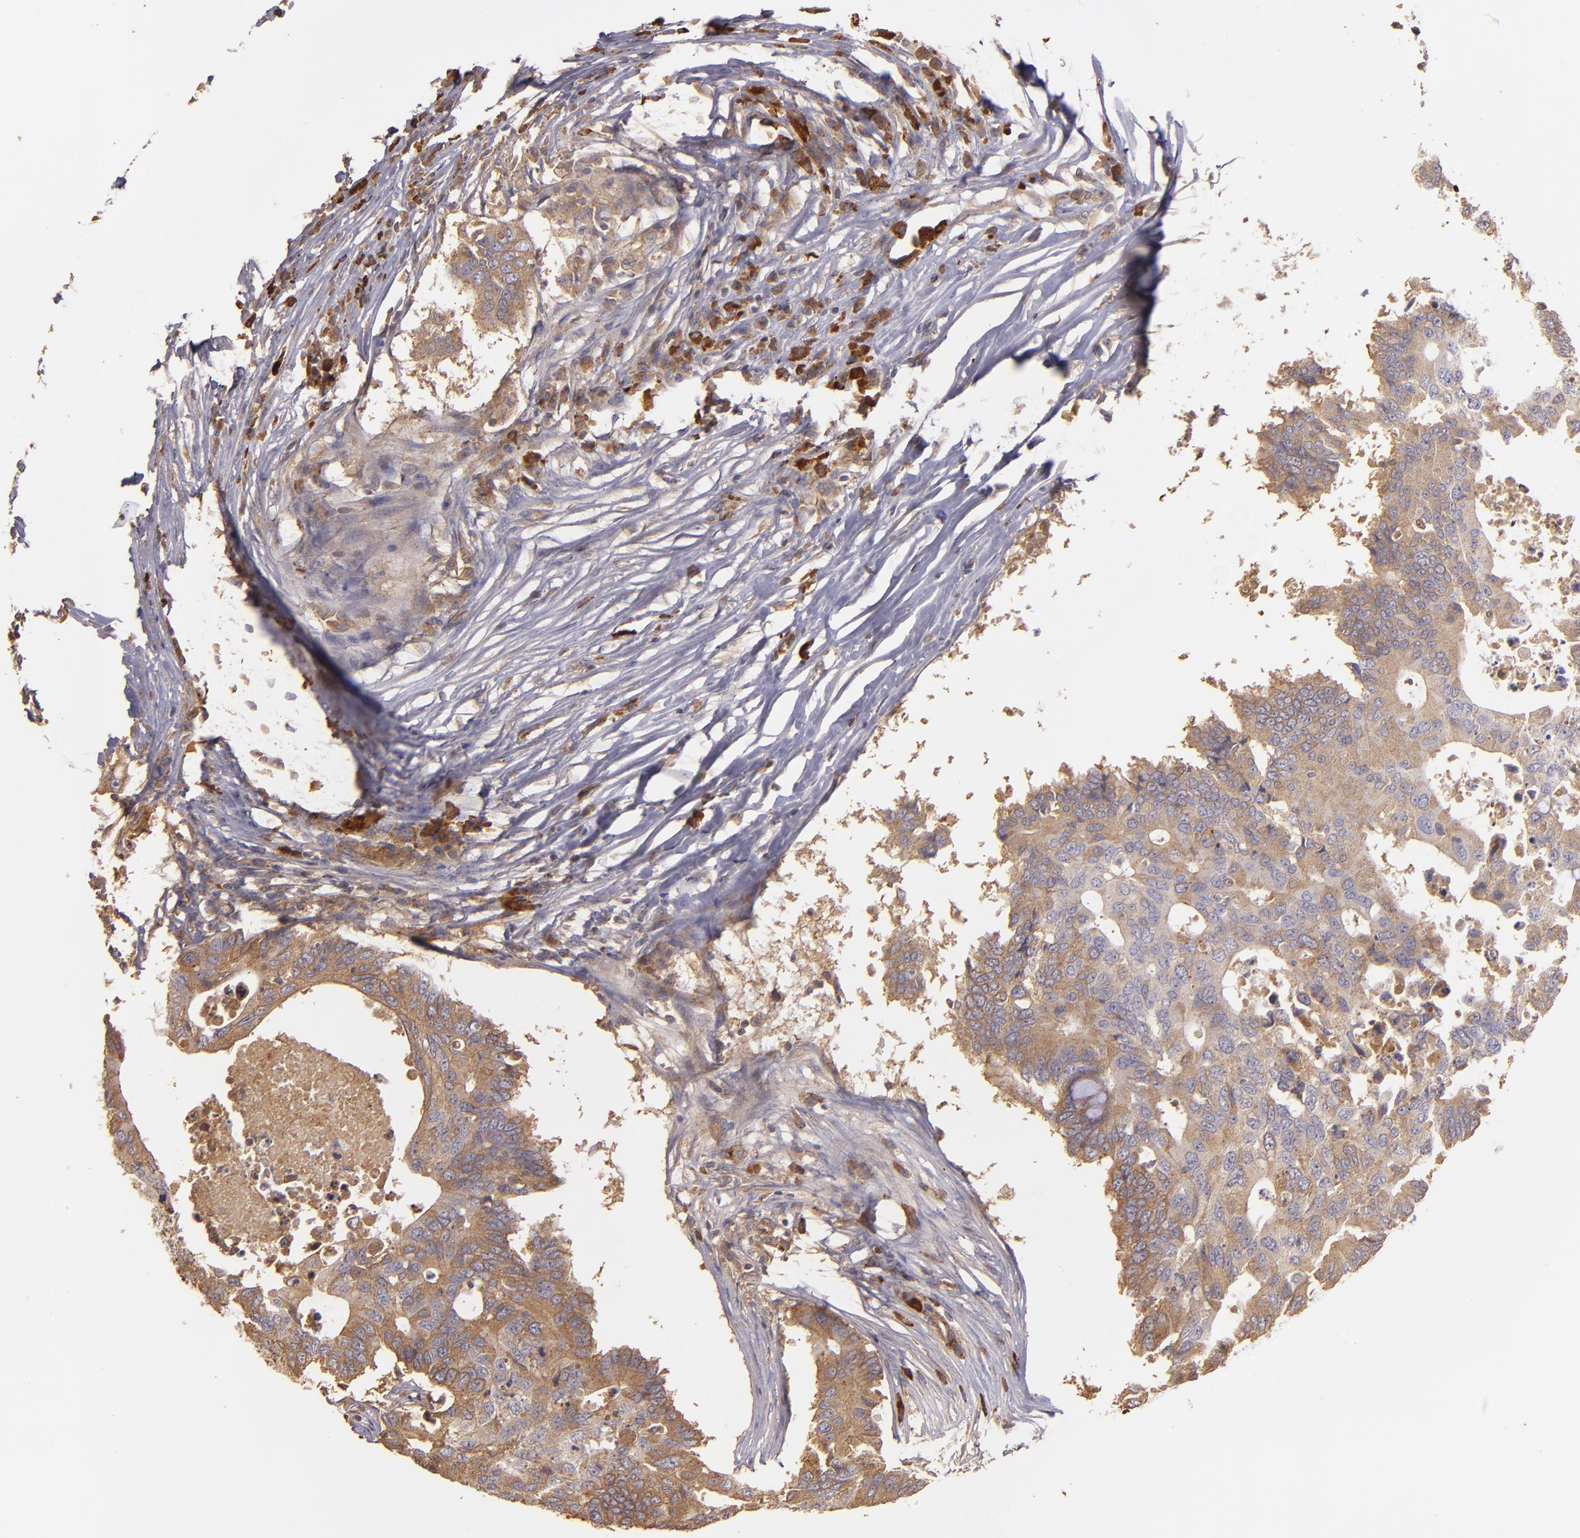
{"staining": {"intensity": "moderate", "quantity": ">75%", "location": "cytoplasmic/membranous"}, "tissue": "colorectal cancer", "cell_type": "Tumor cells", "image_type": "cancer", "snomed": [{"axis": "morphology", "description": "Adenocarcinoma, NOS"}, {"axis": "topography", "description": "Colon"}], "caption": "This image exhibits colorectal adenocarcinoma stained with immunohistochemistry to label a protein in brown. The cytoplasmic/membranous of tumor cells show moderate positivity for the protein. Nuclei are counter-stained blue.", "gene": "ECE1", "patient": {"sex": "male", "age": 71}}